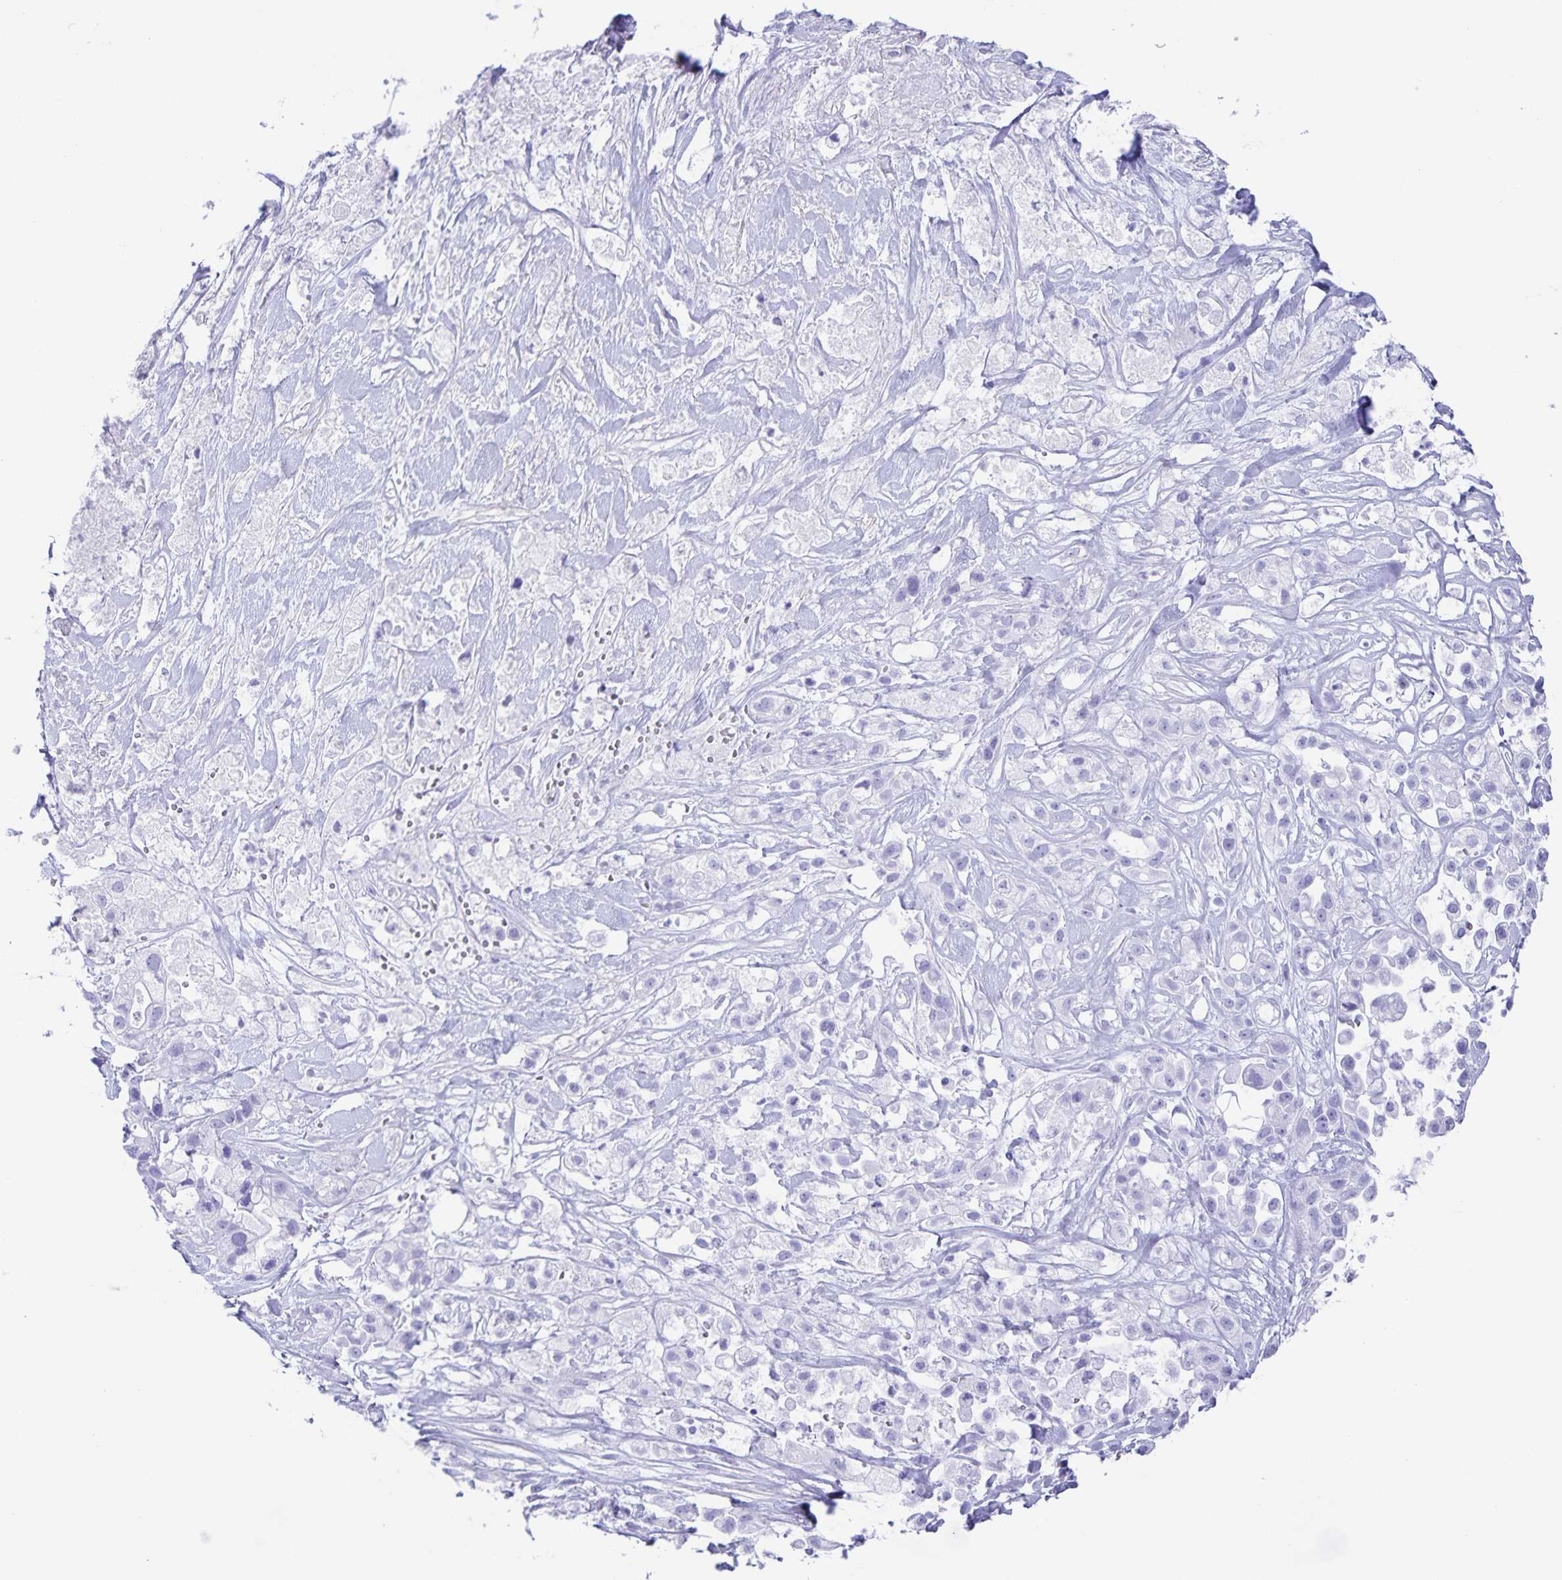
{"staining": {"intensity": "negative", "quantity": "none", "location": "none"}, "tissue": "pancreatic cancer", "cell_type": "Tumor cells", "image_type": "cancer", "snomed": [{"axis": "morphology", "description": "Adenocarcinoma, NOS"}, {"axis": "topography", "description": "Pancreas"}], "caption": "Pancreatic adenocarcinoma stained for a protein using immunohistochemistry shows no positivity tumor cells.", "gene": "AQP4", "patient": {"sex": "male", "age": 44}}